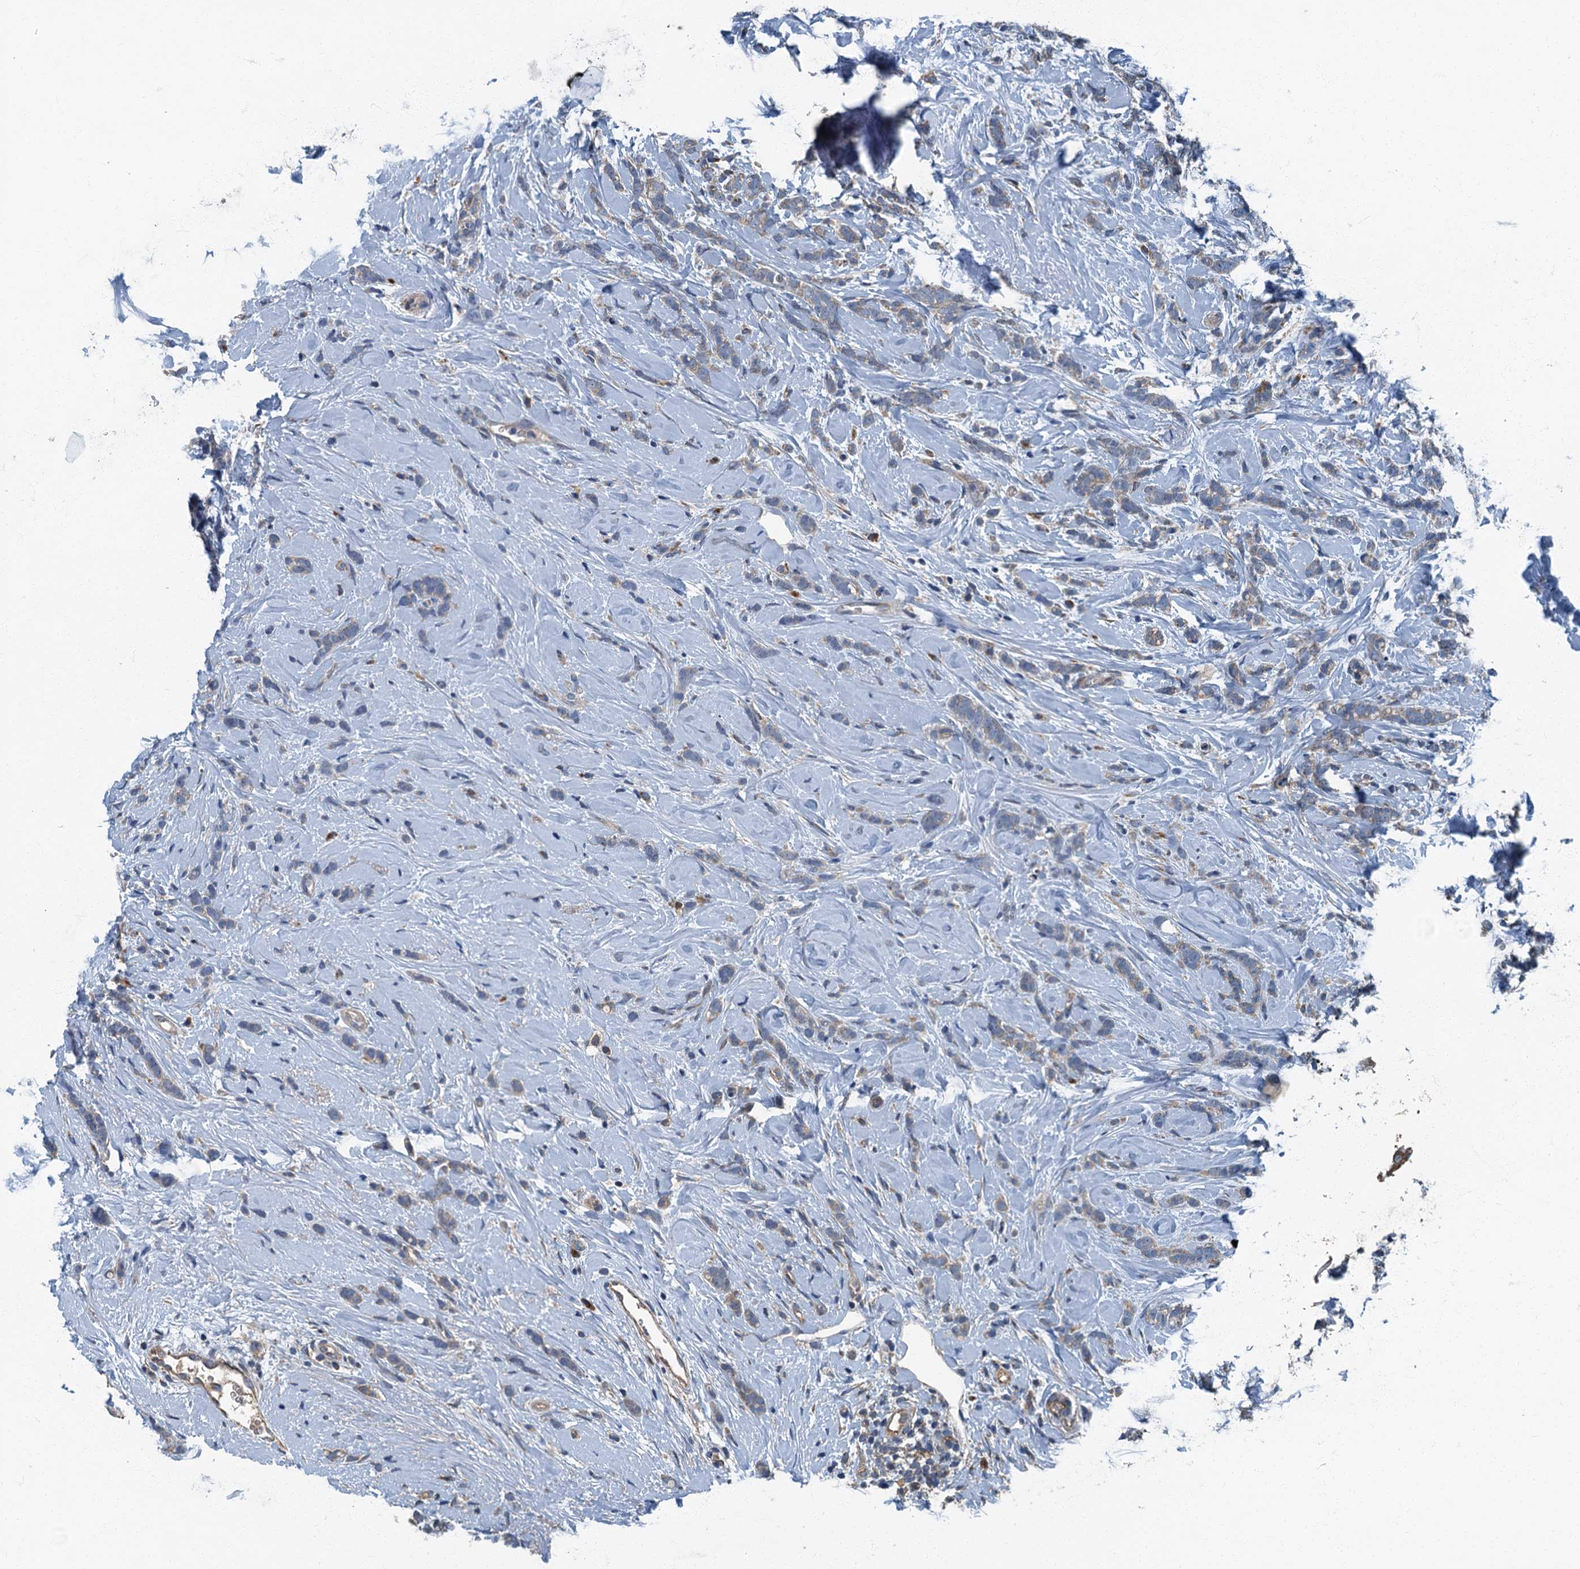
{"staining": {"intensity": "weak", "quantity": "25%-75%", "location": "cytoplasmic/membranous"}, "tissue": "breast cancer", "cell_type": "Tumor cells", "image_type": "cancer", "snomed": [{"axis": "morphology", "description": "Lobular carcinoma"}, {"axis": "topography", "description": "Breast"}], "caption": "Tumor cells display low levels of weak cytoplasmic/membranous staining in approximately 25%-75% of cells in breast cancer.", "gene": "DDX49", "patient": {"sex": "female", "age": 58}}